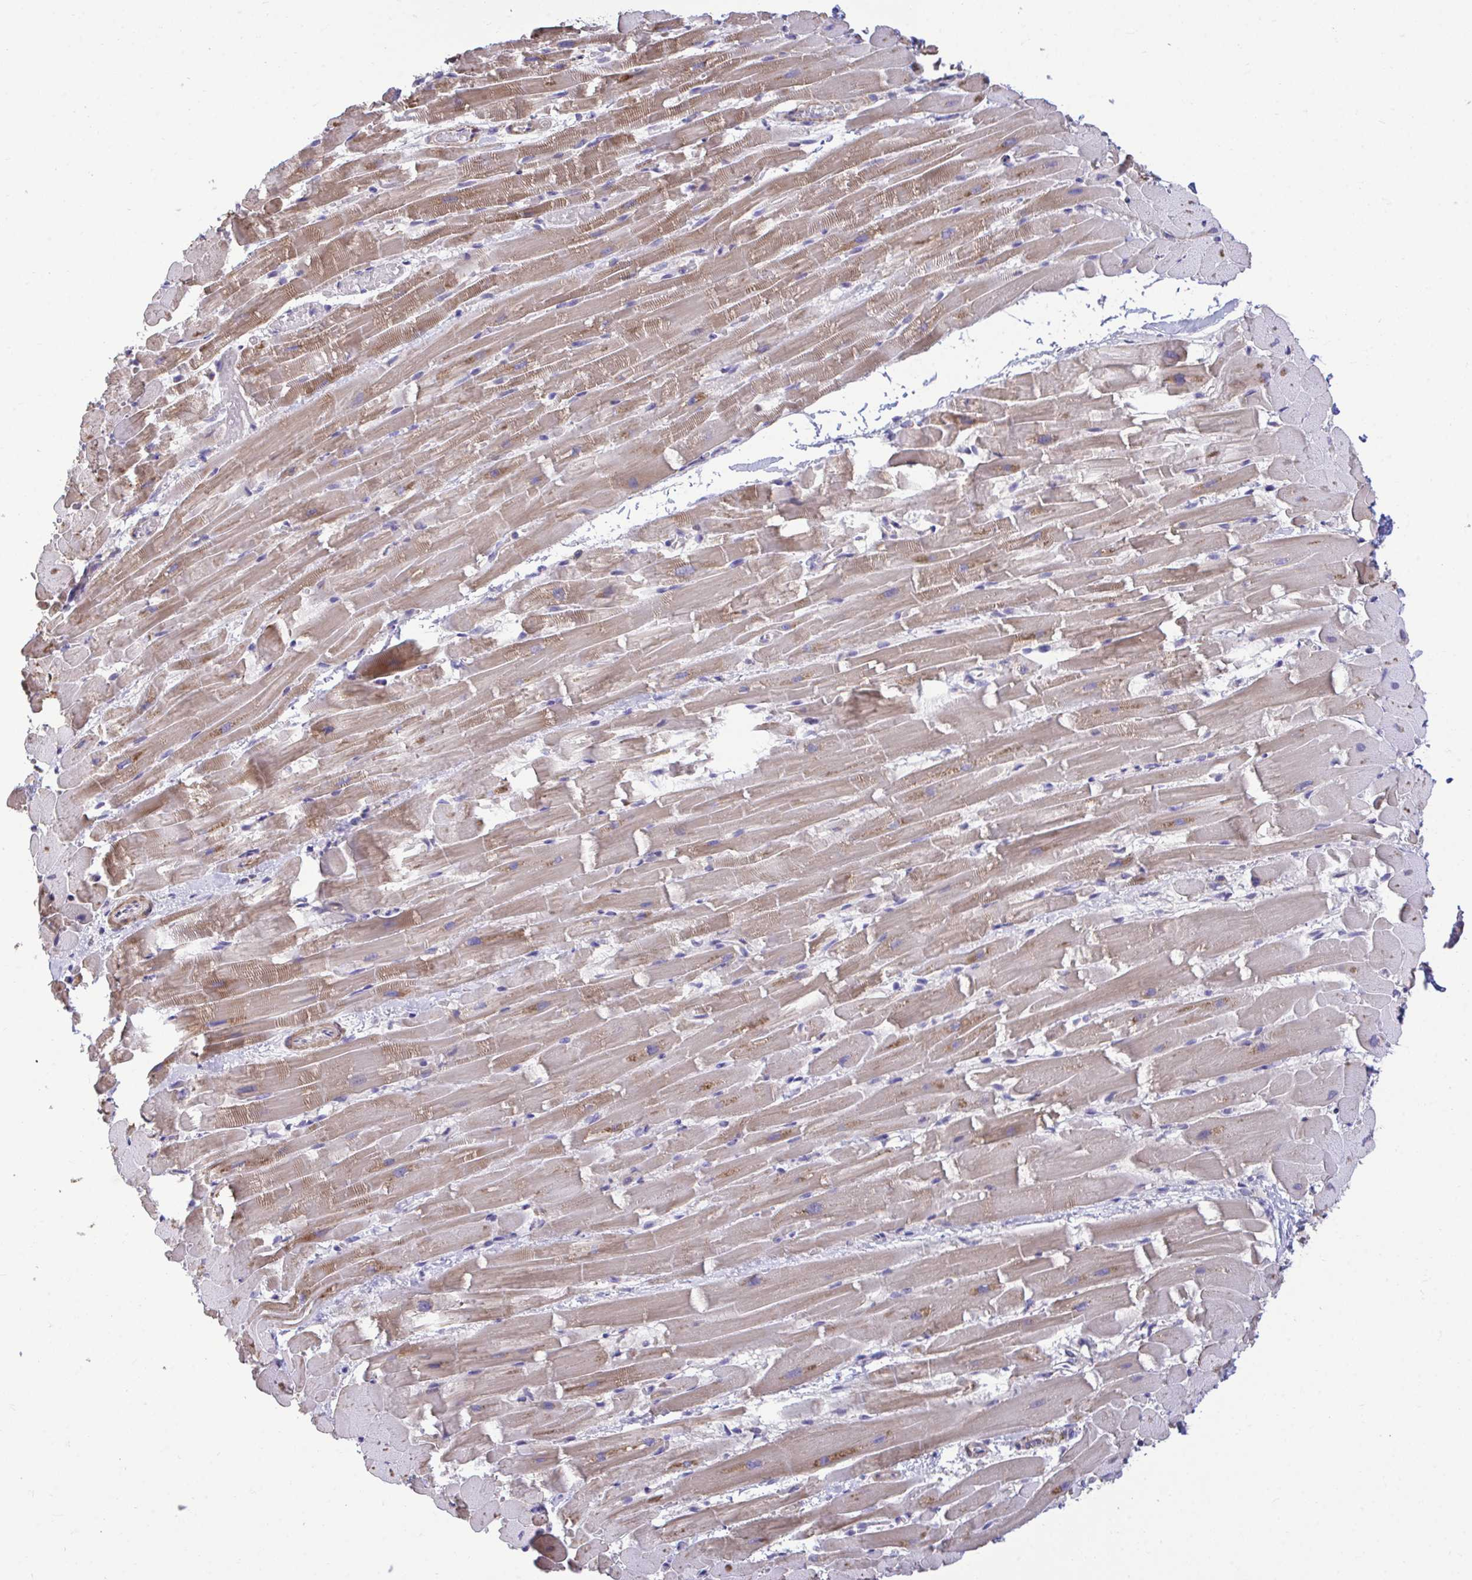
{"staining": {"intensity": "moderate", "quantity": "25%-75%", "location": "cytoplasmic/membranous"}, "tissue": "heart muscle", "cell_type": "Cardiomyocytes", "image_type": "normal", "snomed": [{"axis": "morphology", "description": "Normal tissue, NOS"}, {"axis": "topography", "description": "Heart"}], "caption": "IHC of benign heart muscle demonstrates medium levels of moderate cytoplasmic/membranous expression in approximately 25%-75% of cardiomyocytes.", "gene": "ENSG00000269547", "patient": {"sex": "male", "age": 37}}